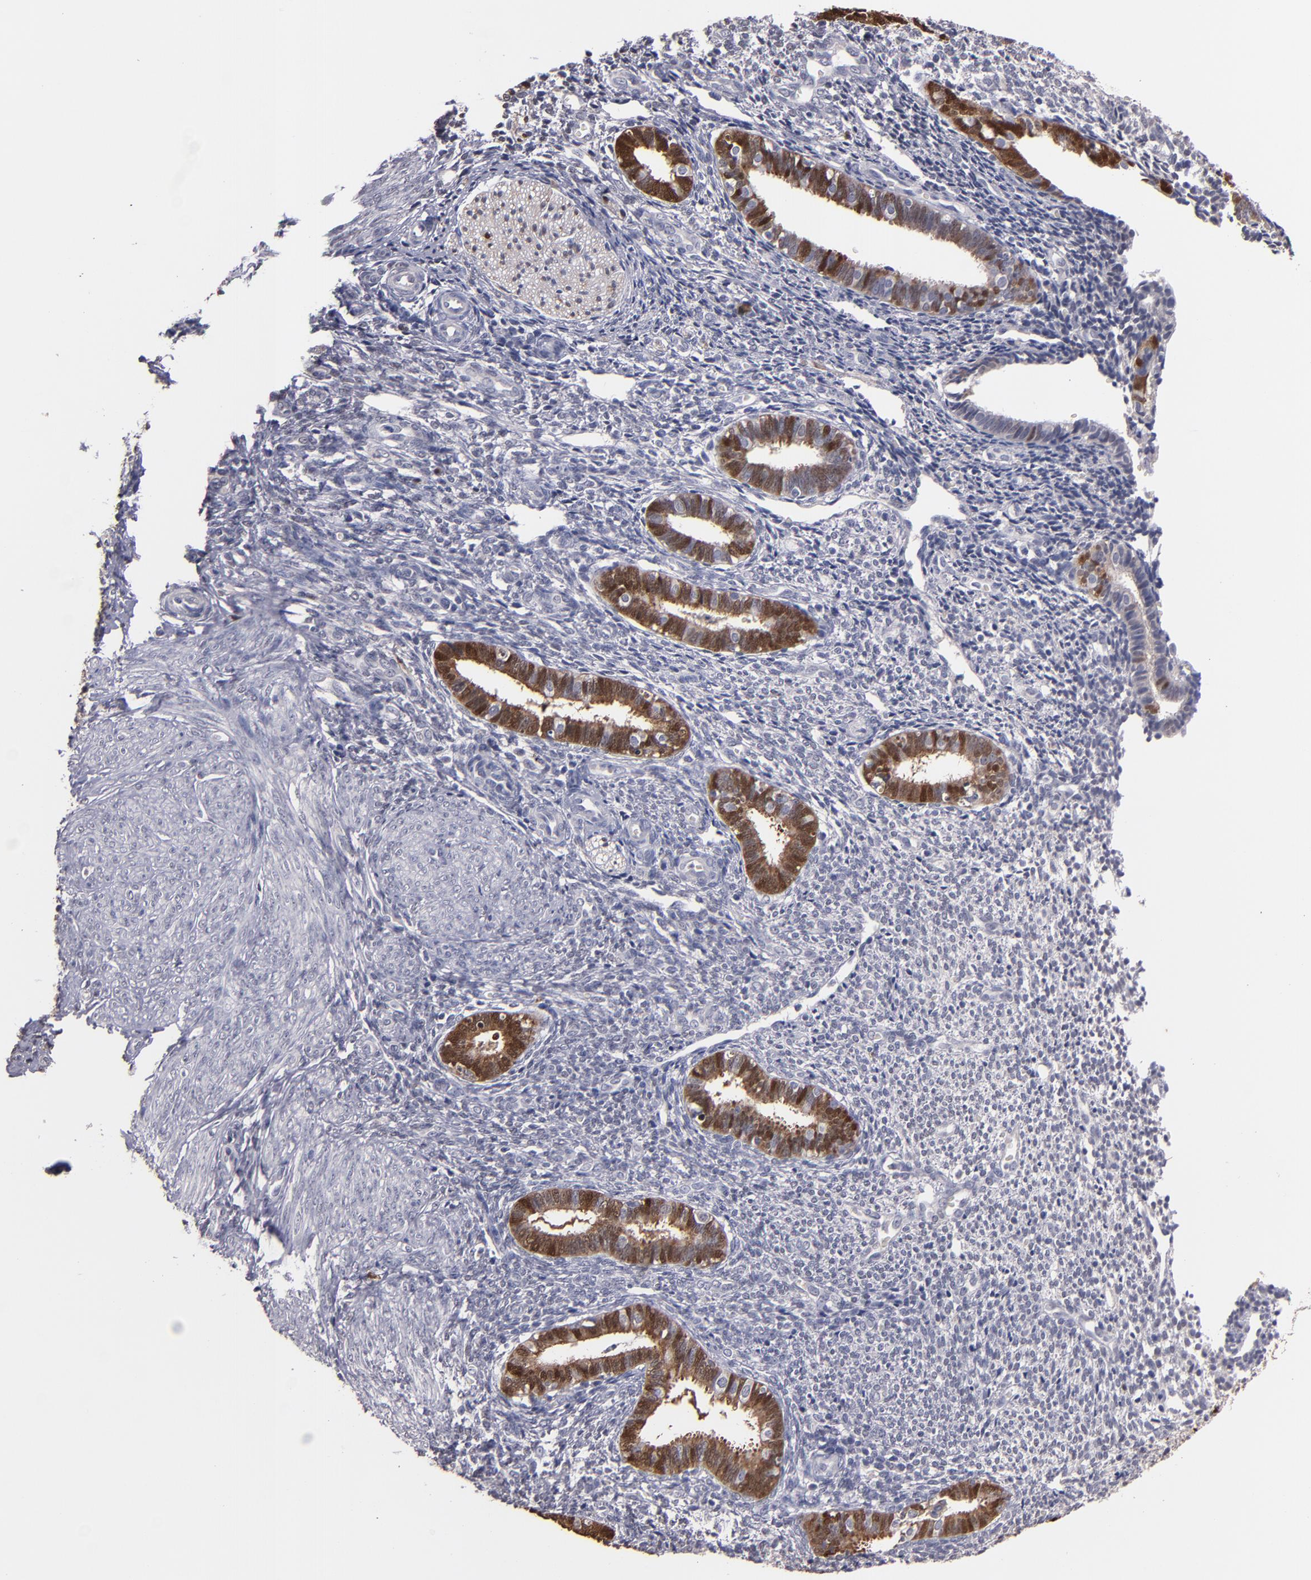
{"staining": {"intensity": "negative", "quantity": "none", "location": "none"}, "tissue": "endometrium", "cell_type": "Cells in endometrial stroma", "image_type": "normal", "snomed": [{"axis": "morphology", "description": "Normal tissue, NOS"}, {"axis": "topography", "description": "Endometrium"}], "caption": "DAB (3,3'-diaminobenzidine) immunohistochemical staining of normal endometrium displays no significant positivity in cells in endometrial stroma.", "gene": "S100A1", "patient": {"sex": "female", "age": 27}}